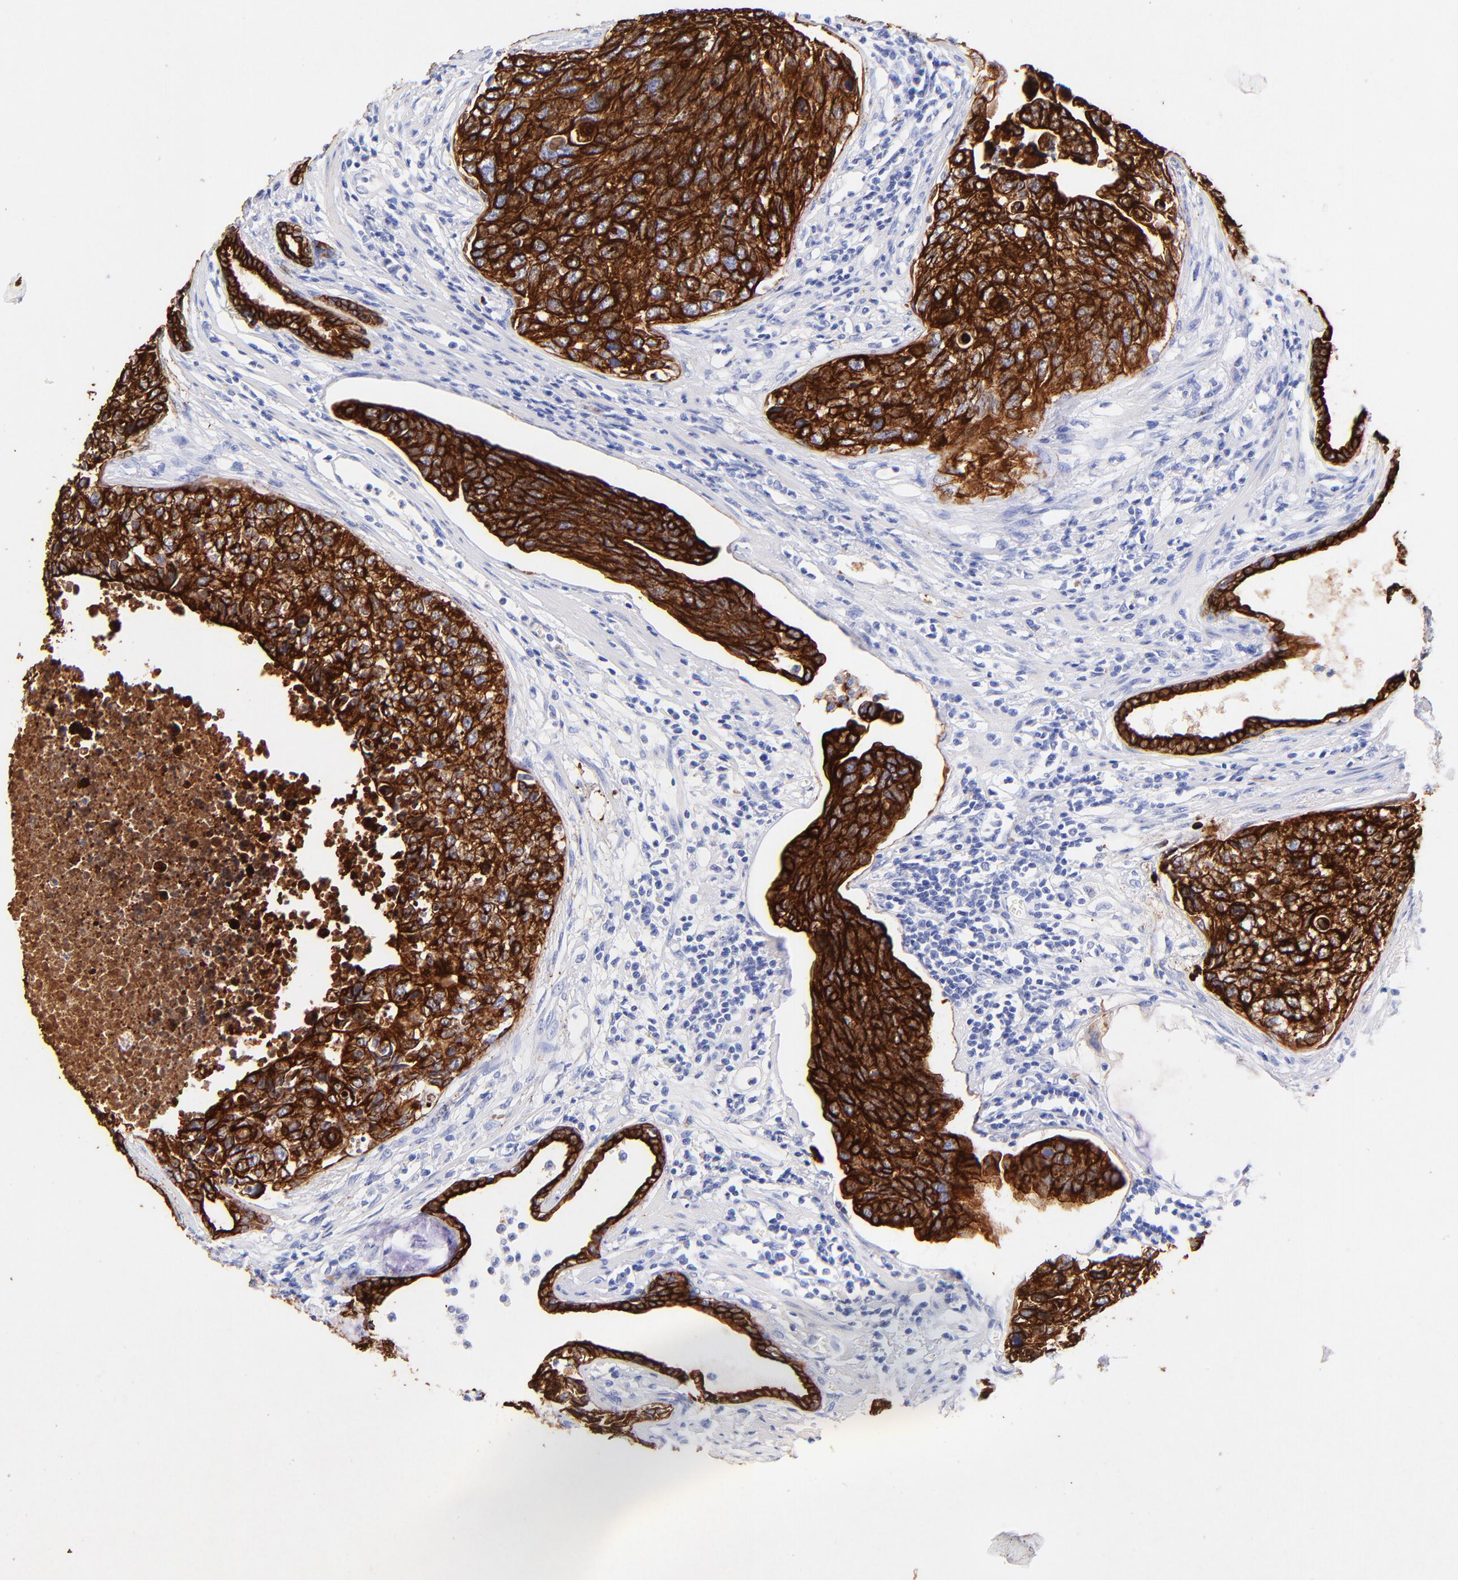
{"staining": {"intensity": "strong", "quantity": ">75%", "location": "cytoplasmic/membranous"}, "tissue": "urothelial cancer", "cell_type": "Tumor cells", "image_type": "cancer", "snomed": [{"axis": "morphology", "description": "Urothelial carcinoma, High grade"}, {"axis": "topography", "description": "Urinary bladder"}], "caption": "This micrograph shows immunohistochemistry staining of human urothelial cancer, with high strong cytoplasmic/membranous expression in approximately >75% of tumor cells.", "gene": "KRT19", "patient": {"sex": "male", "age": 81}}